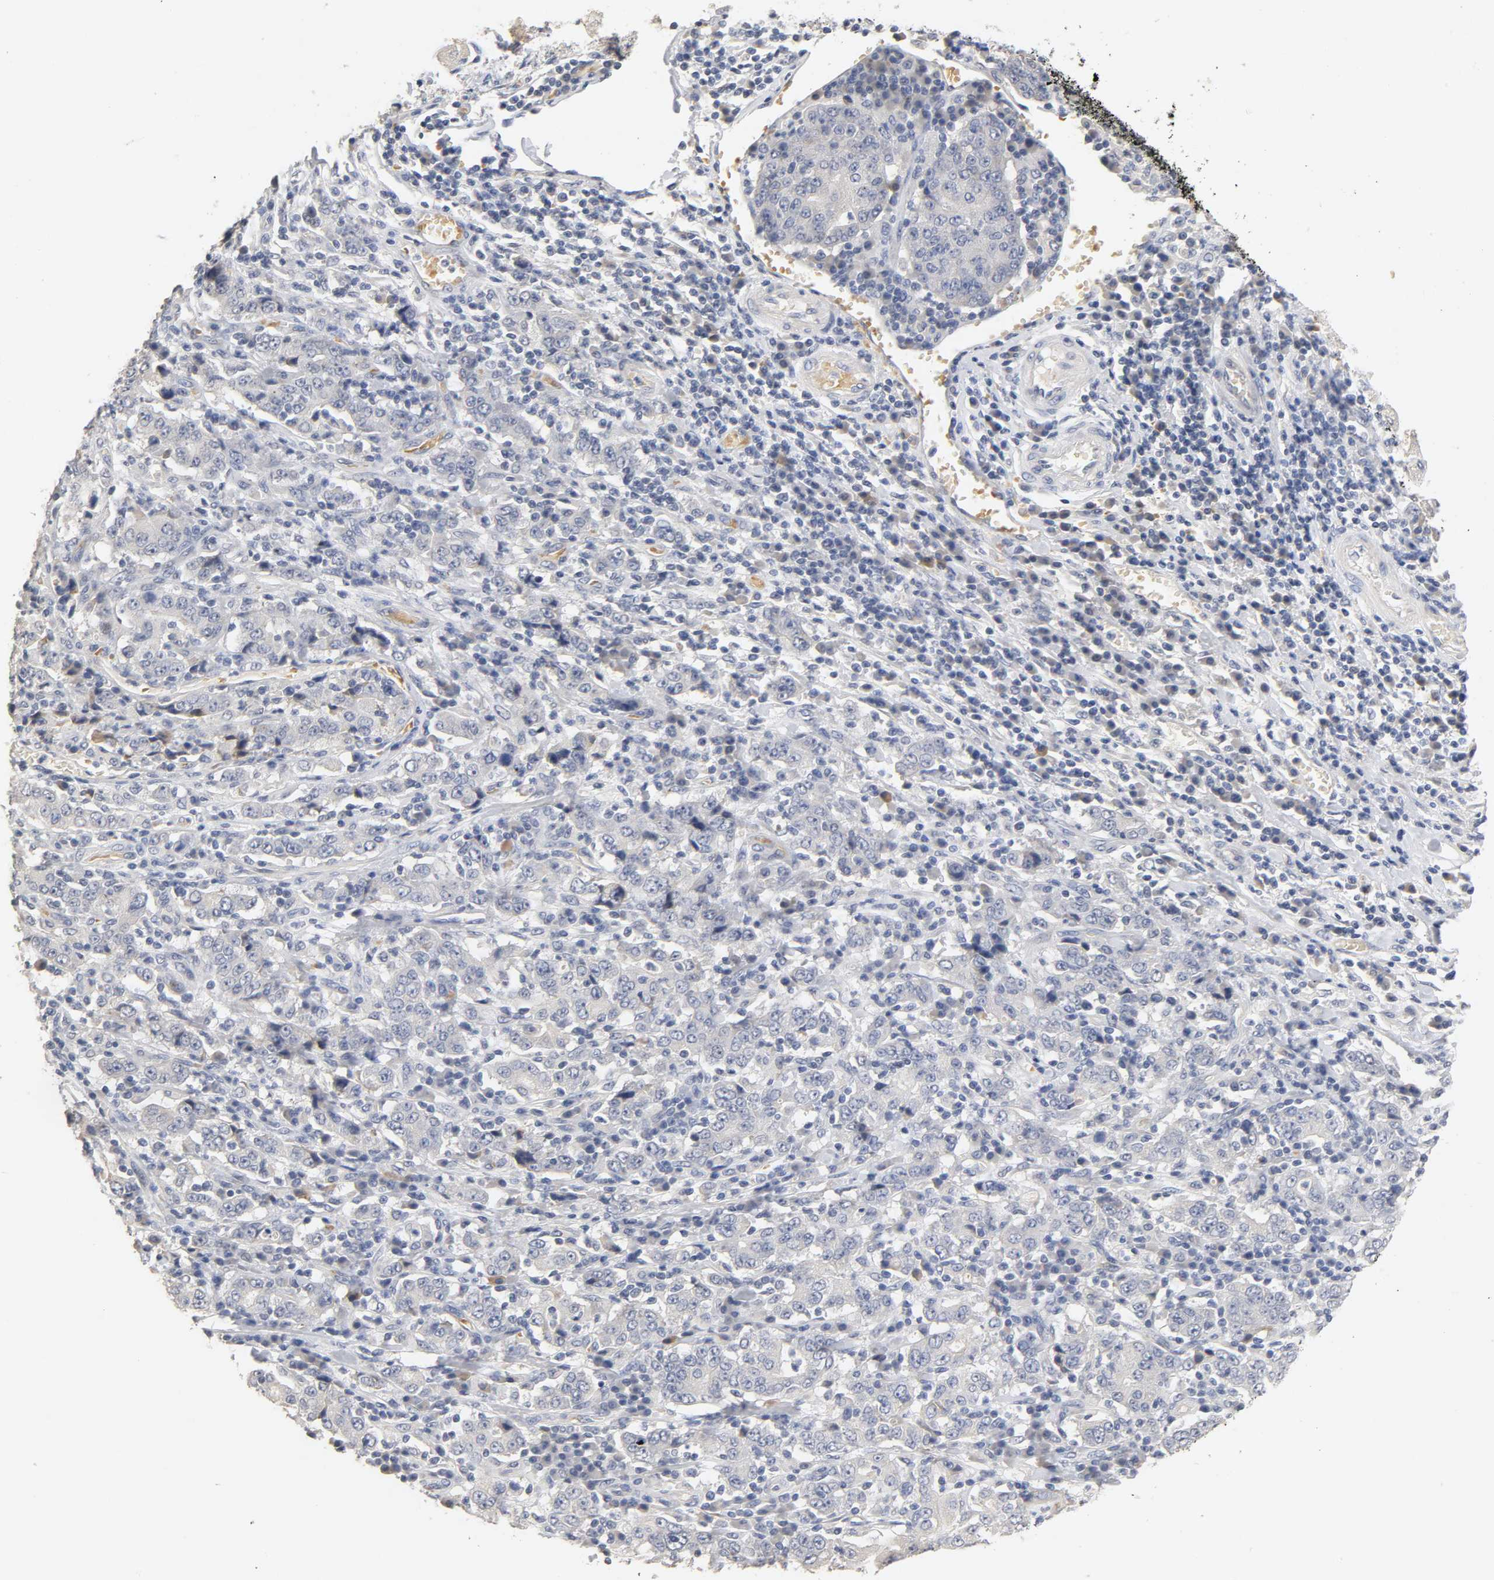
{"staining": {"intensity": "negative", "quantity": "none", "location": "none"}, "tissue": "stomach cancer", "cell_type": "Tumor cells", "image_type": "cancer", "snomed": [{"axis": "morphology", "description": "Normal tissue, NOS"}, {"axis": "morphology", "description": "Adenocarcinoma, NOS"}, {"axis": "topography", "description": "Stomach, upper"}, {"axis": "topography", "description": "Stomach"}], "caption": "The micrograph exhibits no significant positivity in tumor cells of adenocarcinoma (stomach). The staining was performed using DAB to visualize the protein expression in brown, while the nuclei were stained in blue with hematoxylin (Magnification: 20x).", "gene": "OVOL1", "patient": {"sex": "male", "age": 59}}